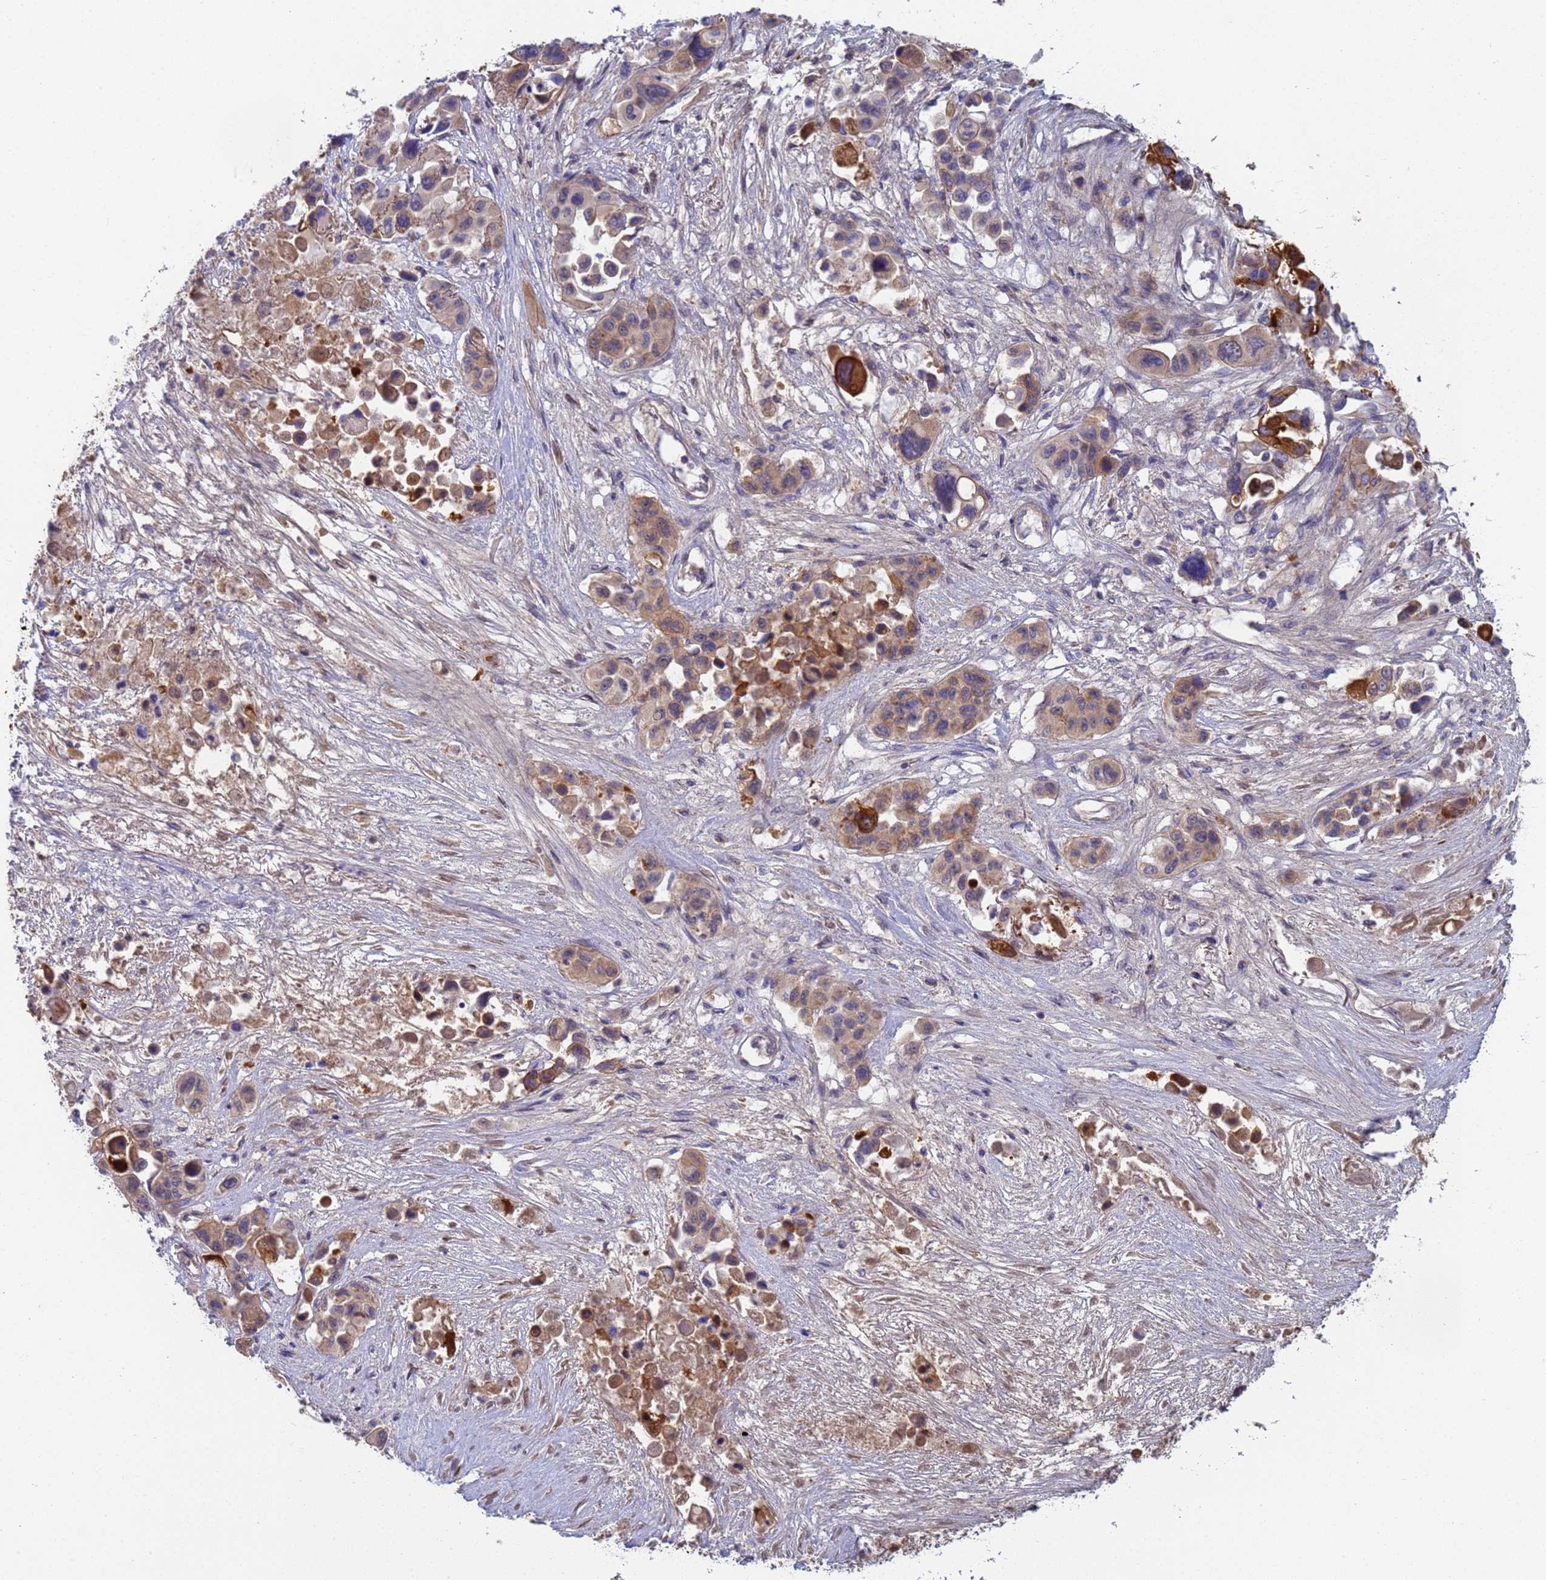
{"staining": {"intensity": "weak", "quantity": ">75%", "location": "cytoplasmic/membranous"}, "tissue": "pancreatic cancer", "cell_type": "Tumor cells", "image_type": "cancer", "snomed": [{"axis": "morphology", "description": "Adenocarcinoma, NOS"}, {"axis": "topography", "description": "Pancreas"}], "caption": "Immunohistochemistry (IHC) (DAB (3,3'-diaminobenzidine)) staining of adenocarcinoma (pancreatic) exhibits weak cytoplasmic/membranous protein positivity in about >75% of tumor cells. (DAB (3,3'-diaminobenzidine) IHC with brightfield microscopy, high magnification).", "gene": "SHARPIN", "patient": {"sex": "male", "age": 92}}